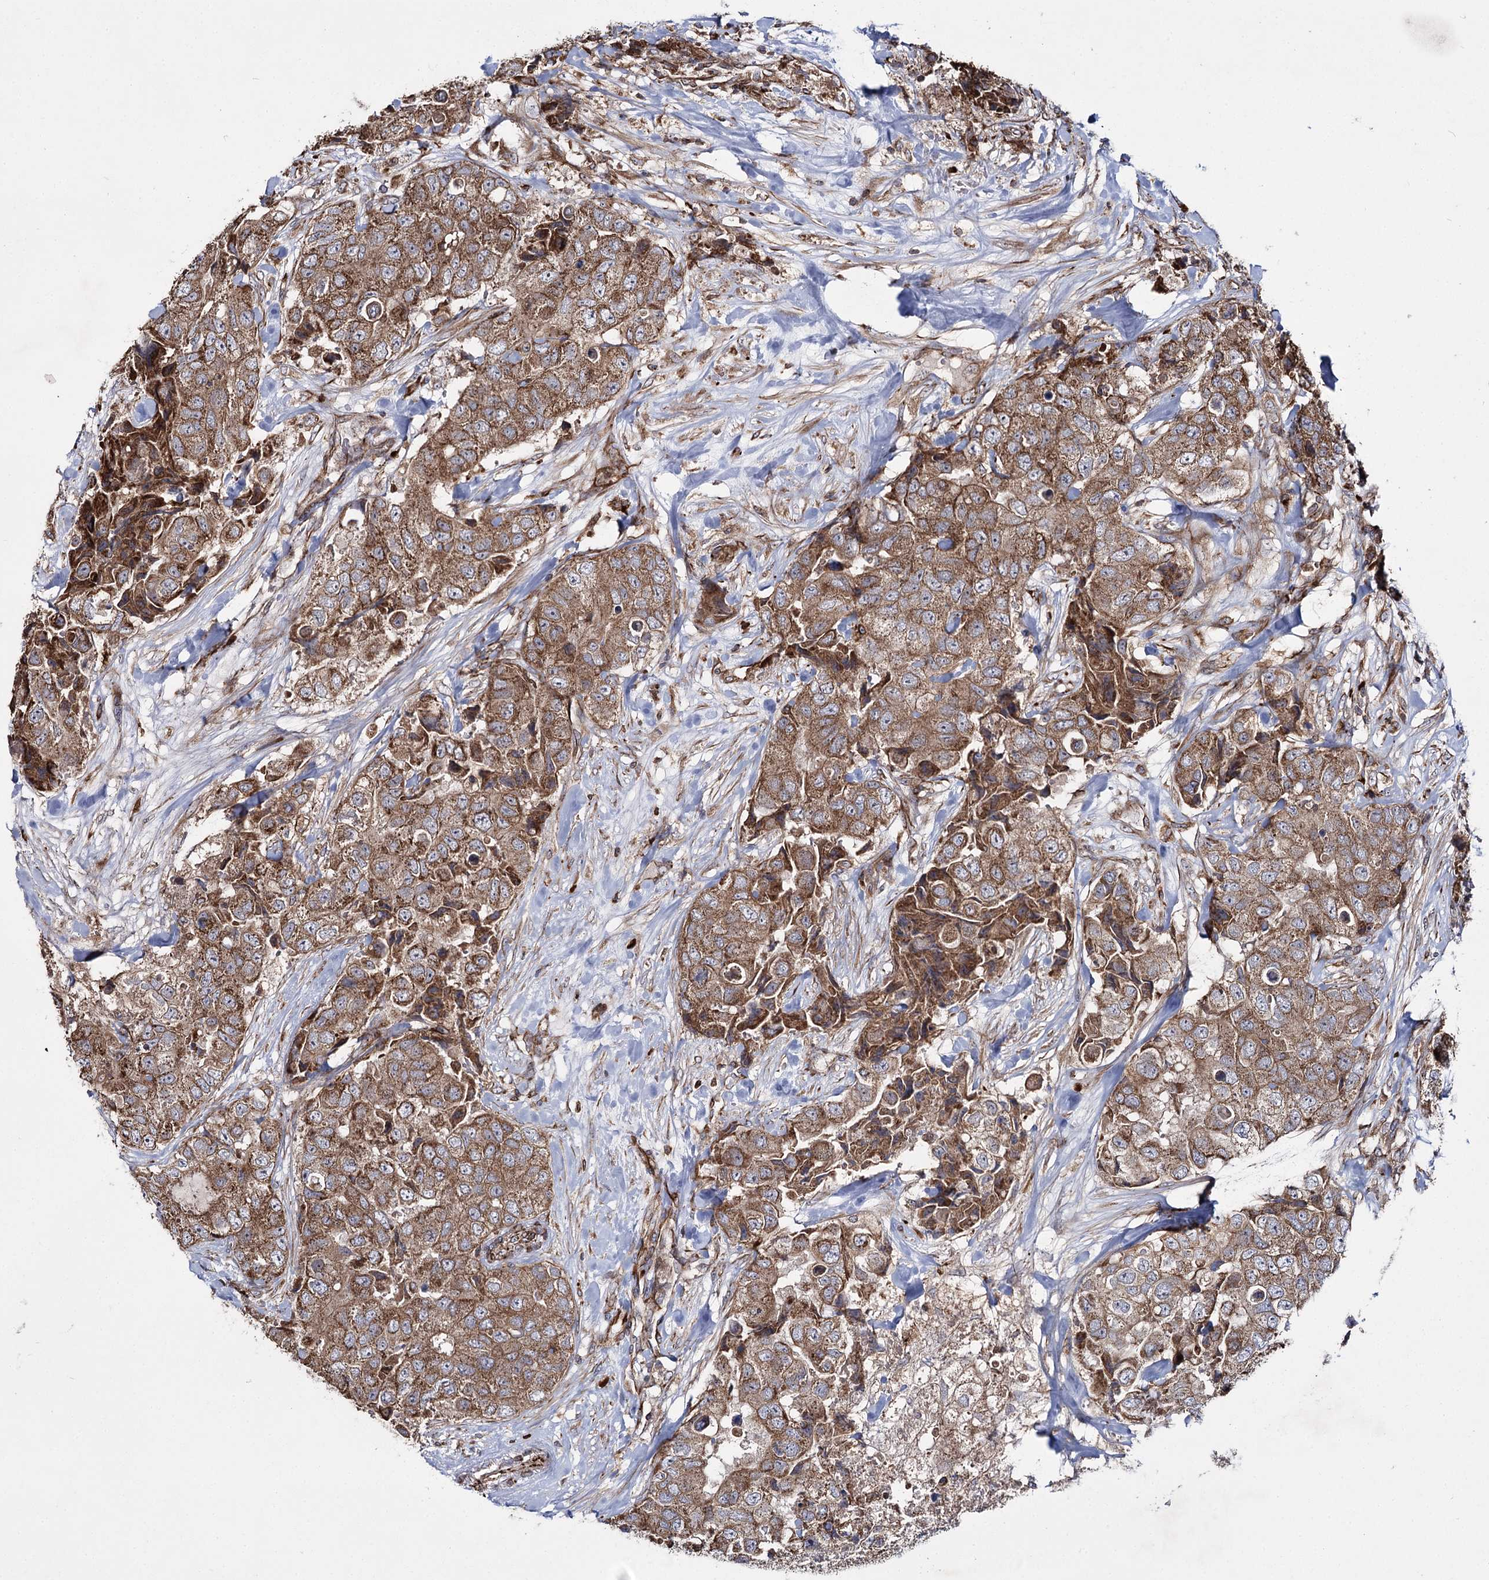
{"staining": {"intensity": "moderate", "quantity": ">75%", "location": "cytoplasmic/membranous"}, "tissue": "breast cancer", "cell_type": "Tumor cells", "image_type": "cancer", "snomed": [{"axis": "morphology", "description": "Duct carcinoma"}, {"axis": "topography", "description": "Breast"}], "caption": "Infiltrating ductal carcinoma (breast) stained with a brown dye demonstrates moderate cytoplasmic/membranous positive staining in approximately >75% of tumor cells.", "gene": "HECTD2", "patient": {"sex": "female", "age": 62}}